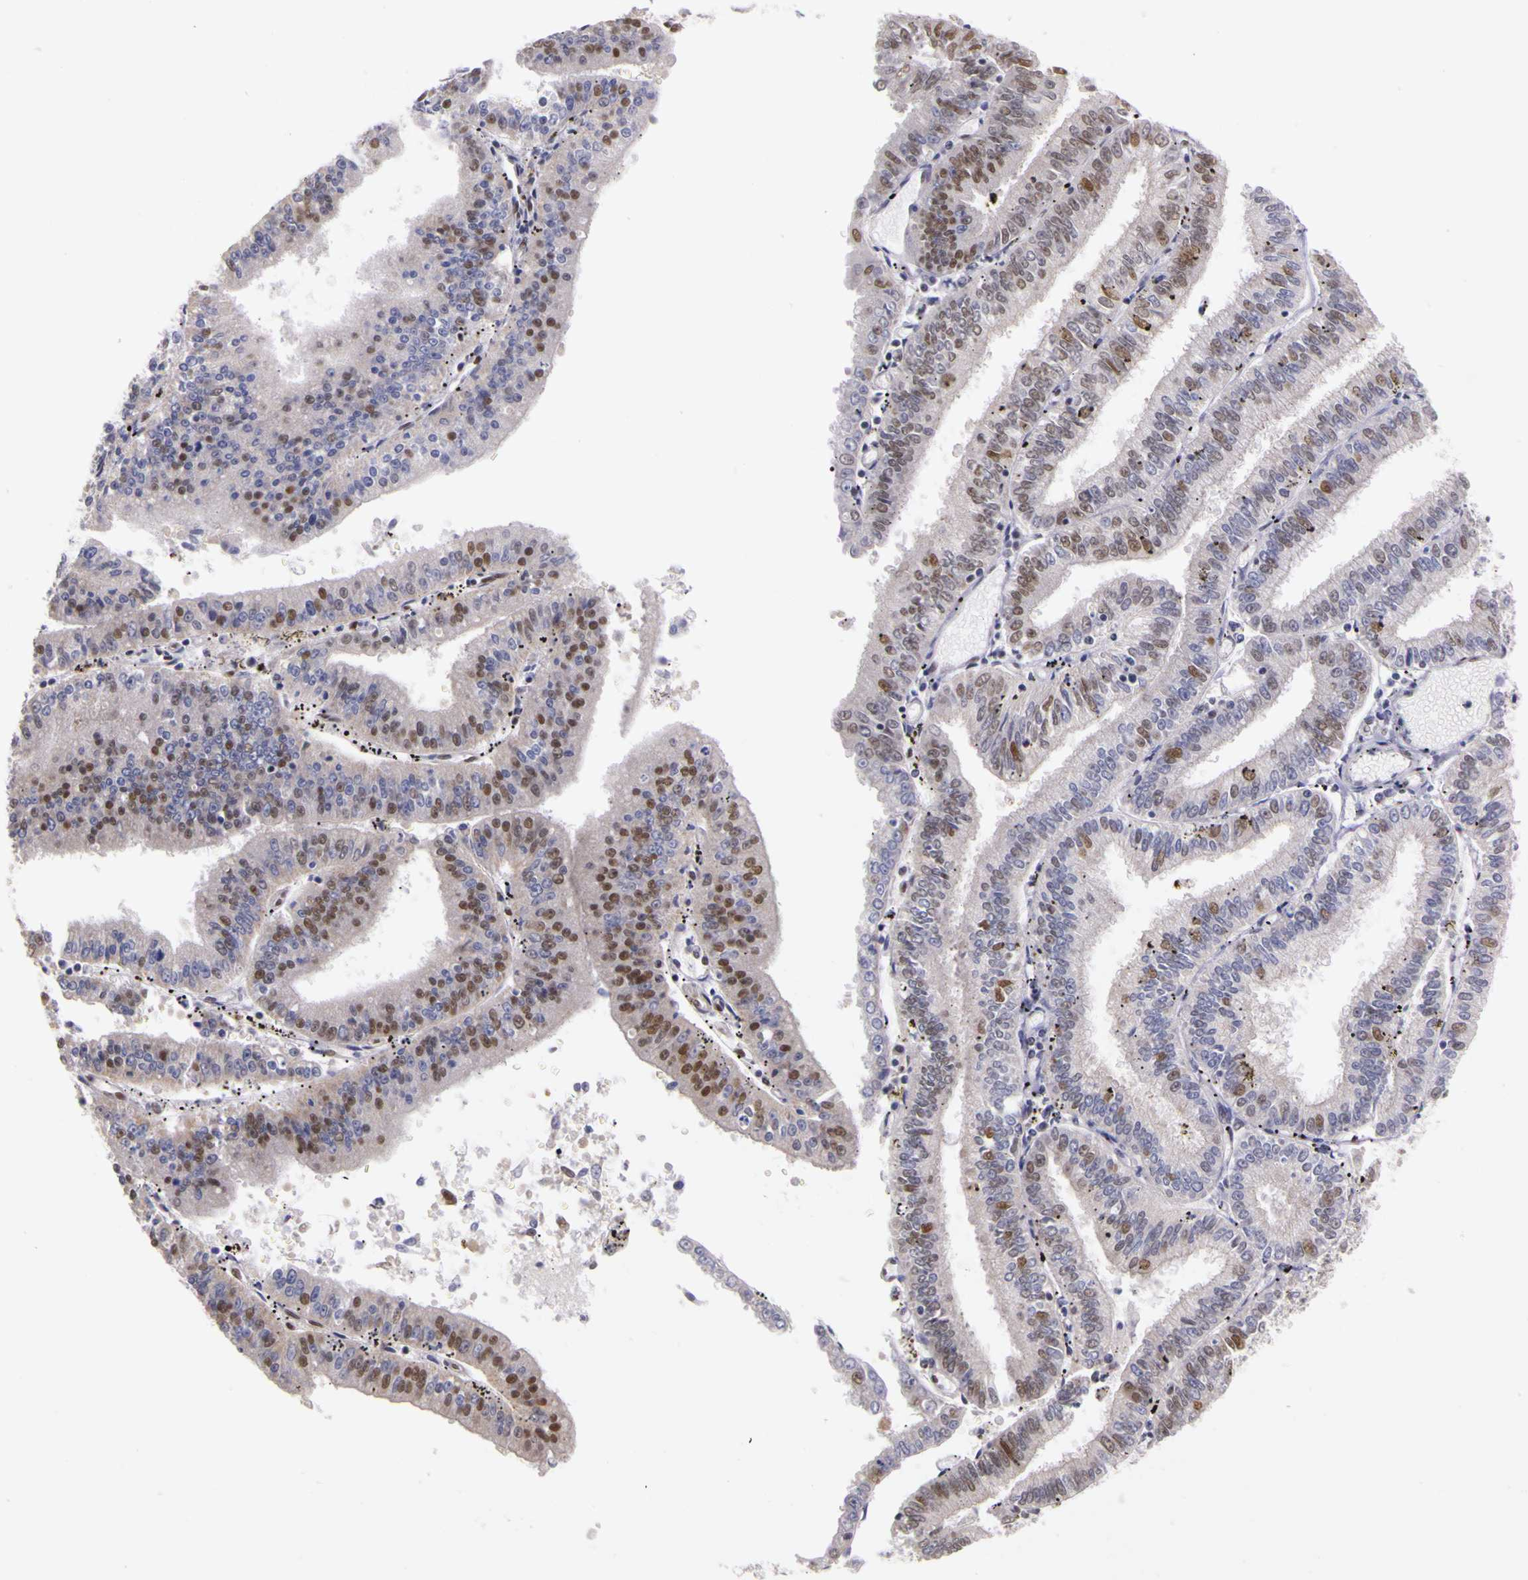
{"staining": {"intensity": "moderate", "quantity": ">75%", "location": "nuclear"}, "tissue": "endometrial cancer", "cell_type": "Tumor cells", "image_type": "cancer", "snomed": [{"axis": "morphology", "description": "Adenocarcinoma, NOS"}, {"axis": "topography", "description": "Endometrium"}], "caption": "Adenocarcinoma (endometrial) stained for a protein (brown) exhibits moderate nuclear positive staining in approximately >75% of tumor cells.", "gene": "WDR13", "patient": {"sex": "female", "age": 66}}